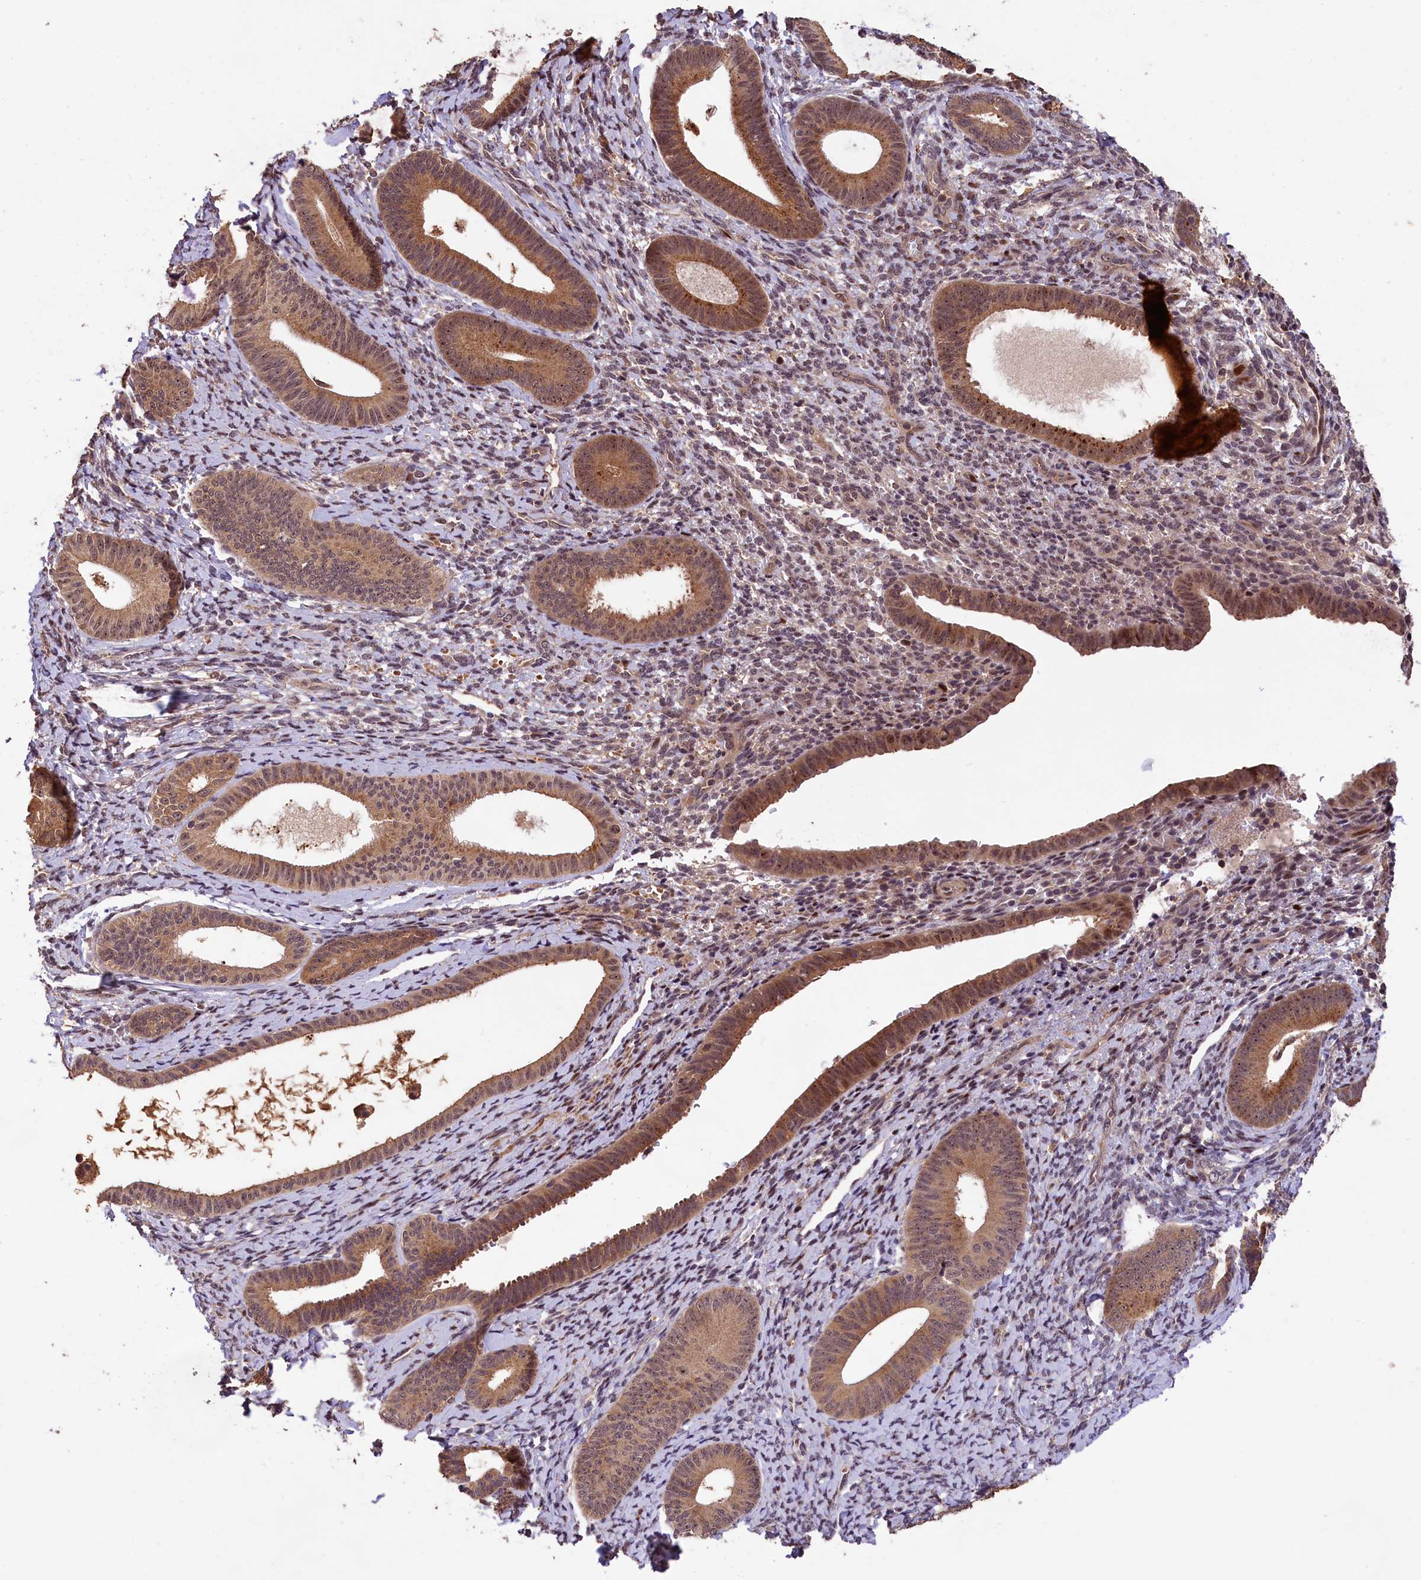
{"staining": {"intensity": "weak", "quantity": "25%-75%", "location": "cytoplasmic/membranous,nuclear"}, "tissue": "endometrium", "cell_type": "Cells in endometrial stroma", "image_type": "normal", "snomed": [{"axis": "morphology", "description": "Normal tissue, NOS"}, {"axis": "topography", "description": "Endometrium"}], "caption": "Immunohistochemical staining of normal endometrium demonstrates low levels of weak cytoplasmic/membranous,nuclear staining in approximately 25%-75% of cells in endometrial stroma. (DAB IHC, brown staining for protein, blue staining for nuclei).", "gene": "PHAF1", "patient": {"sex": "female", "age": 65}}